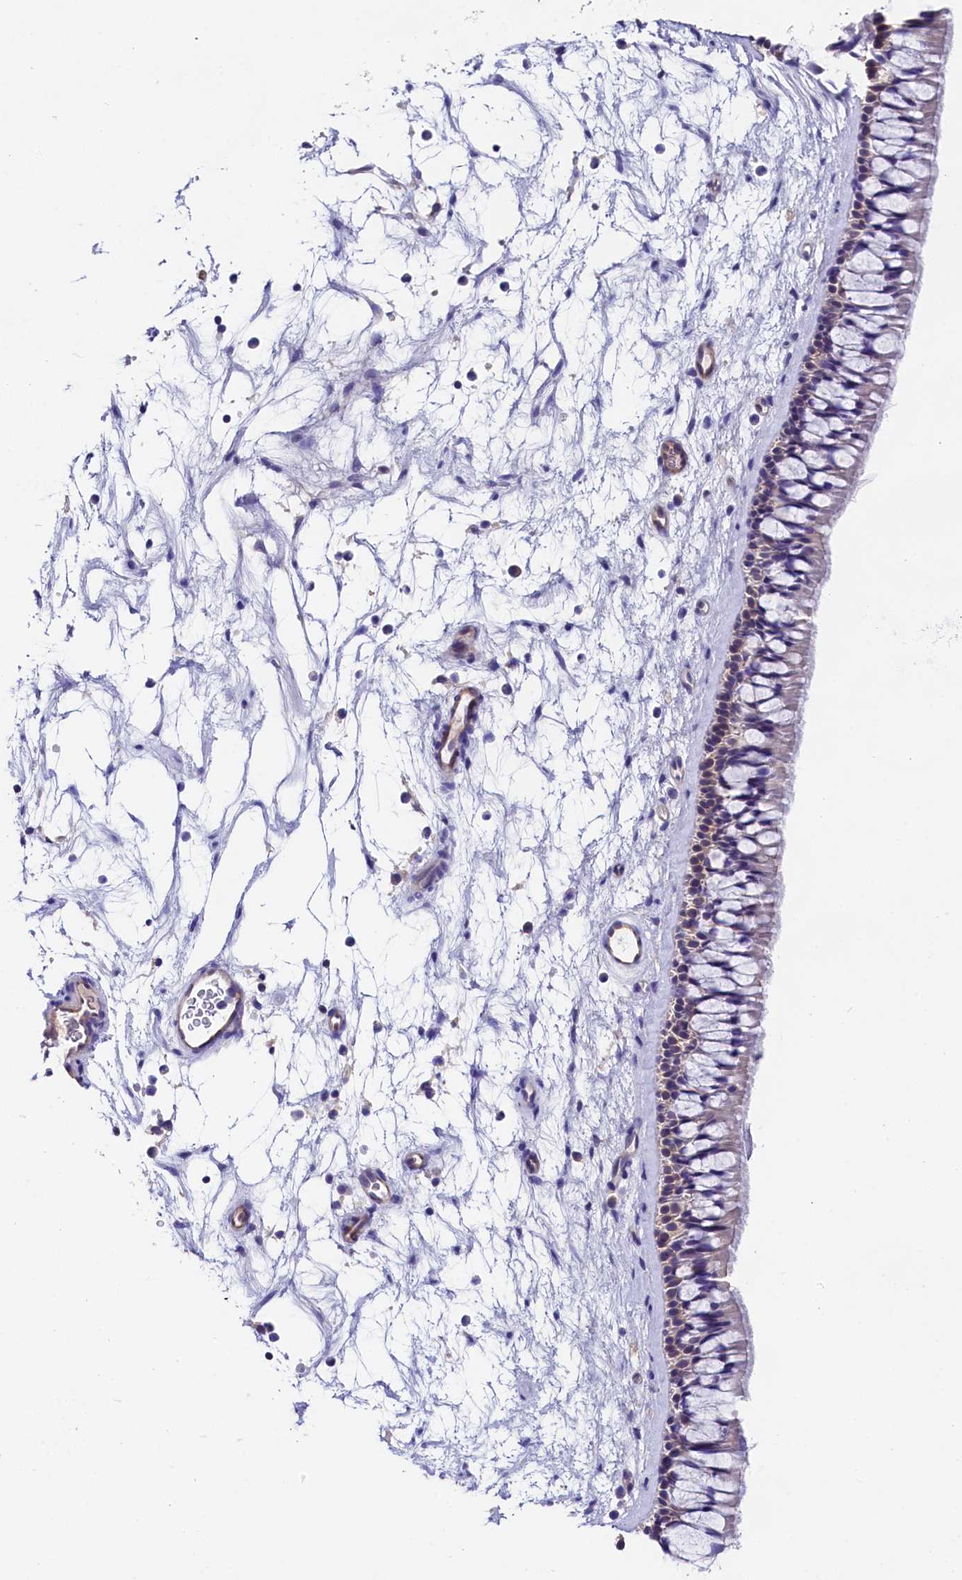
{"staining": {"intensity": "weak", "quantity": "<25%", "location": "cytoplasmic/membranous"}, "tissue": "nasopharynx", "cell_type": "Respiratory epithelial cells", "image_type": "normal", "snomed": [{"axis": "morphology", "description": "Normal tissue, NOS"}, {"axis": "topography", "description": "Nasopharynx"}], "caption": "Immunohistochemistry histopathology image of normal human nasopharynx stained for a protein (brown), which shows no positivity in respiratory epithelial cells.", "gene": "OAS3", "patient": {"sex": "male", "age": 64}}